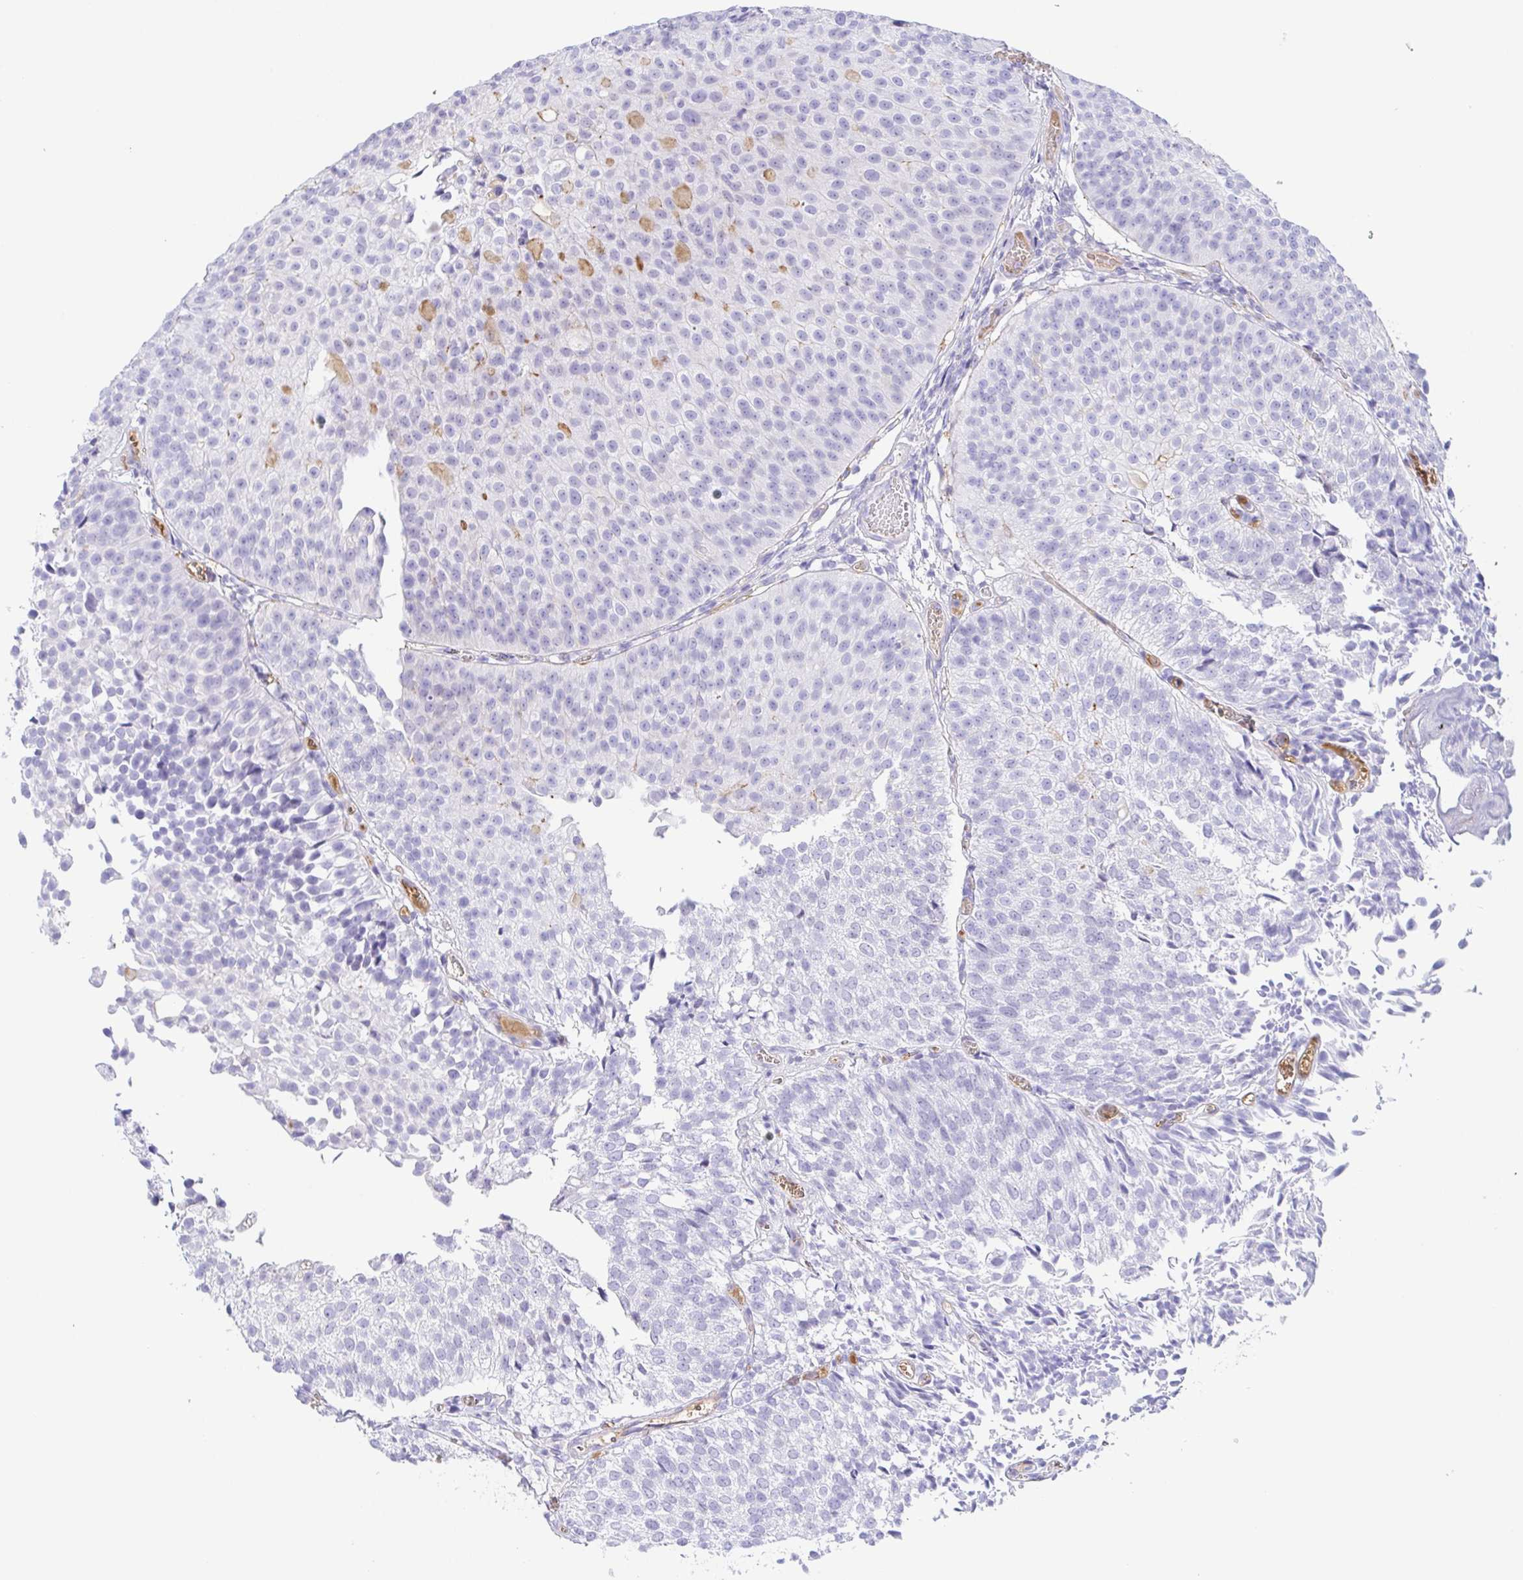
{"staining": {"intensity": "negative", "quantity": "none", "location": "none"}, "tissue": "urothelial cancer", "cell_type": "Tumor cells", "image_type": "cancer", "snomed": [{"axis": "morphology", "description": "Urothelial carcinoma, Low grade"}, {"axis": "topography", "description": "Urinary bladder"}], "caption": "A micrograph of human urothelial carcinoma (low-grade) is negative for staining in tumor cells. (Stains: DAB IHC with hematoxylin counter stain, Microscopy: brightfield microscopy at high magnification).", "gene": "LDLRAD1", "patient": {"sex": "male", "age": 80}}